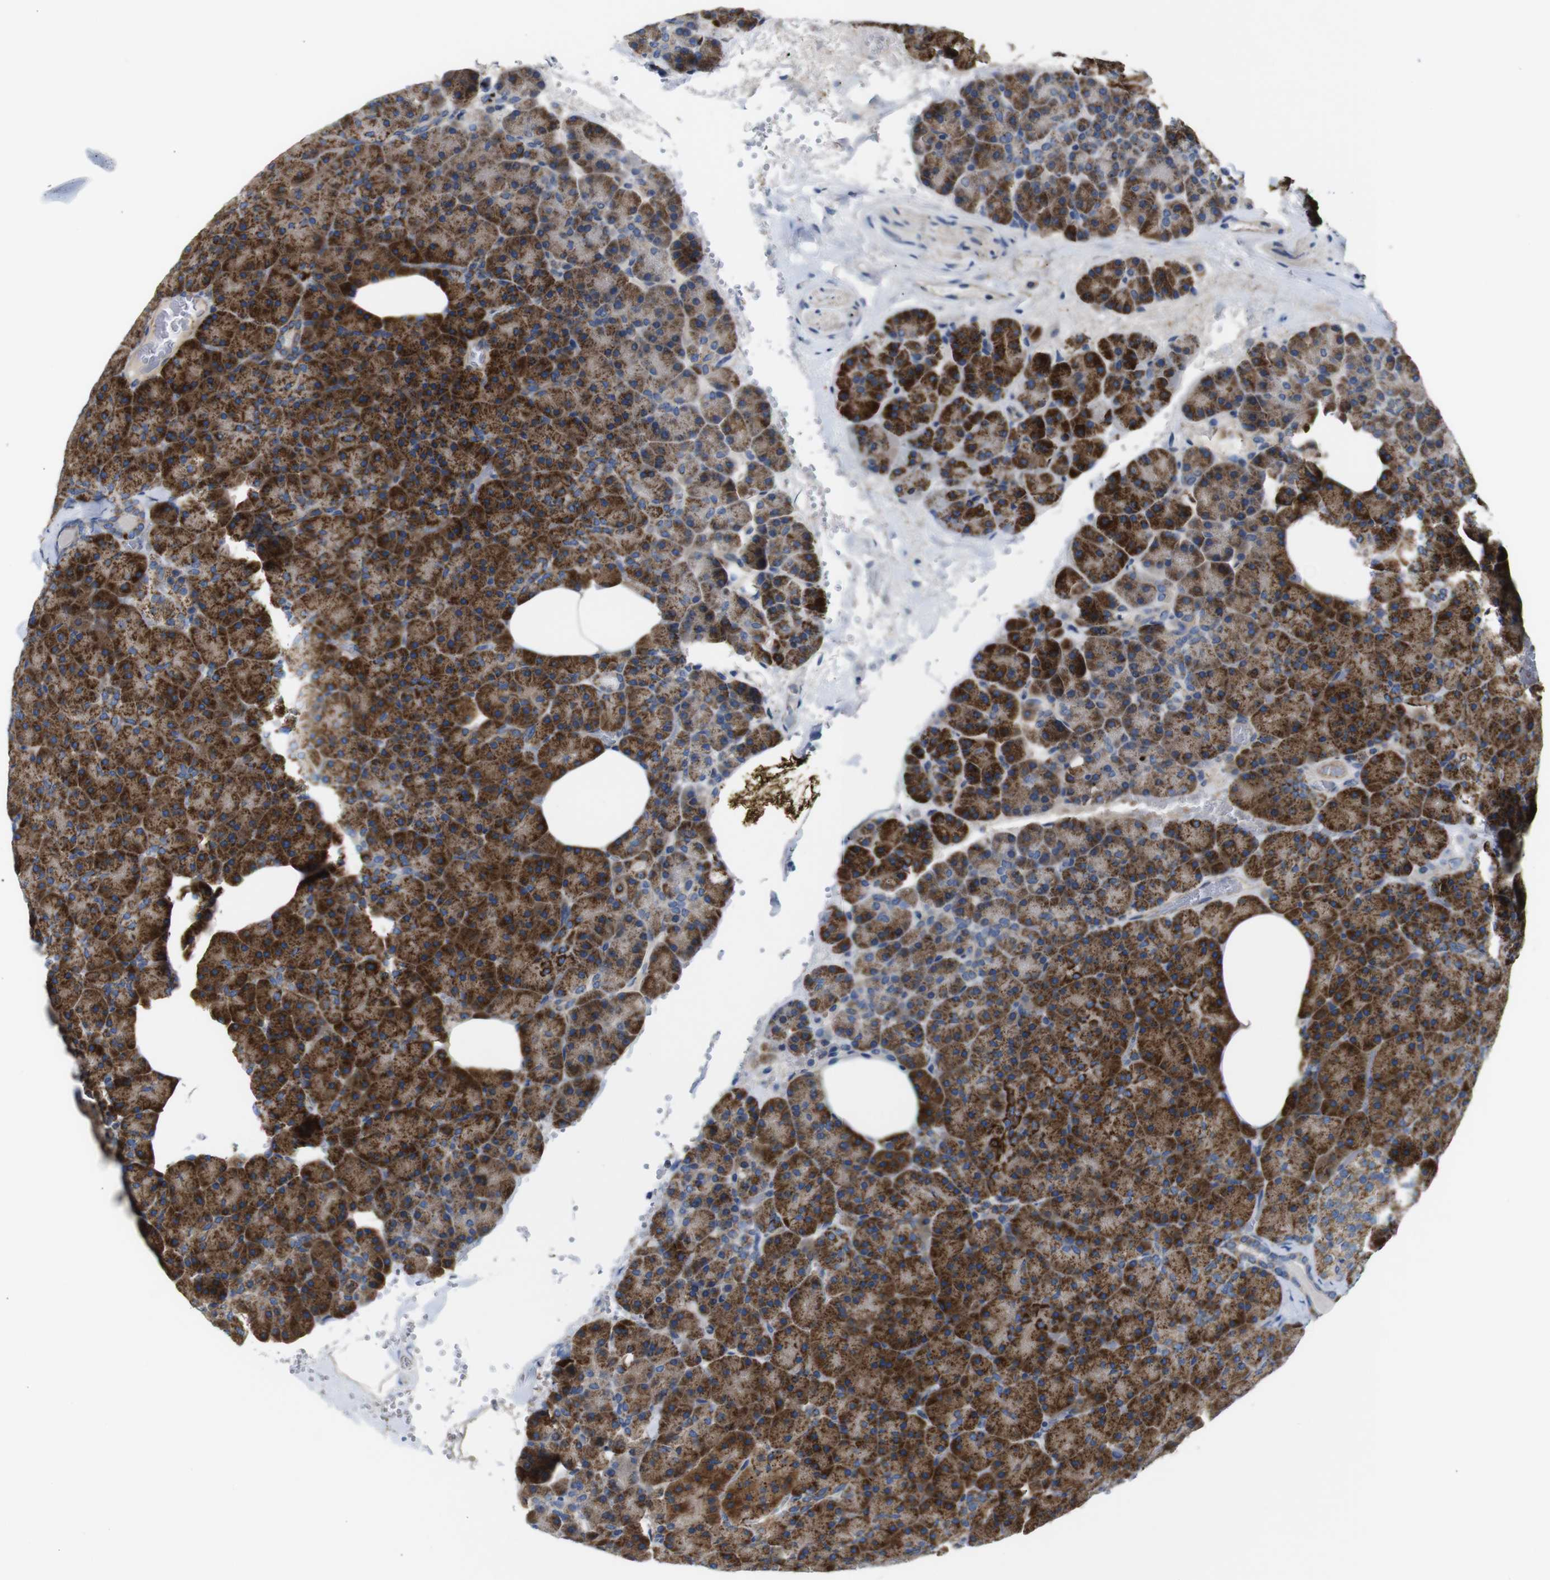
{"staining": {"intensity": "strong", "quantity": ">75%", "location": "cytoplasmic/membranous"}, "tissue": "pancreas", "cell_type": "Exocrine glandular cells", "image_type": "normal", "snomed": [{"axis": "morphology", "description": "Normal tissue, NOS"}, {"axis": "topography", "description": "Pancreas"}], "caption": "Unremarkable pancreas was stained to show a protein in brown. There is high levels of strong cytoplasmic/membranous staining in about >75% of exocrine glandular cells.", "gene": "PDCD1LG2", "patient": {"sex": "female", "age": 35}}